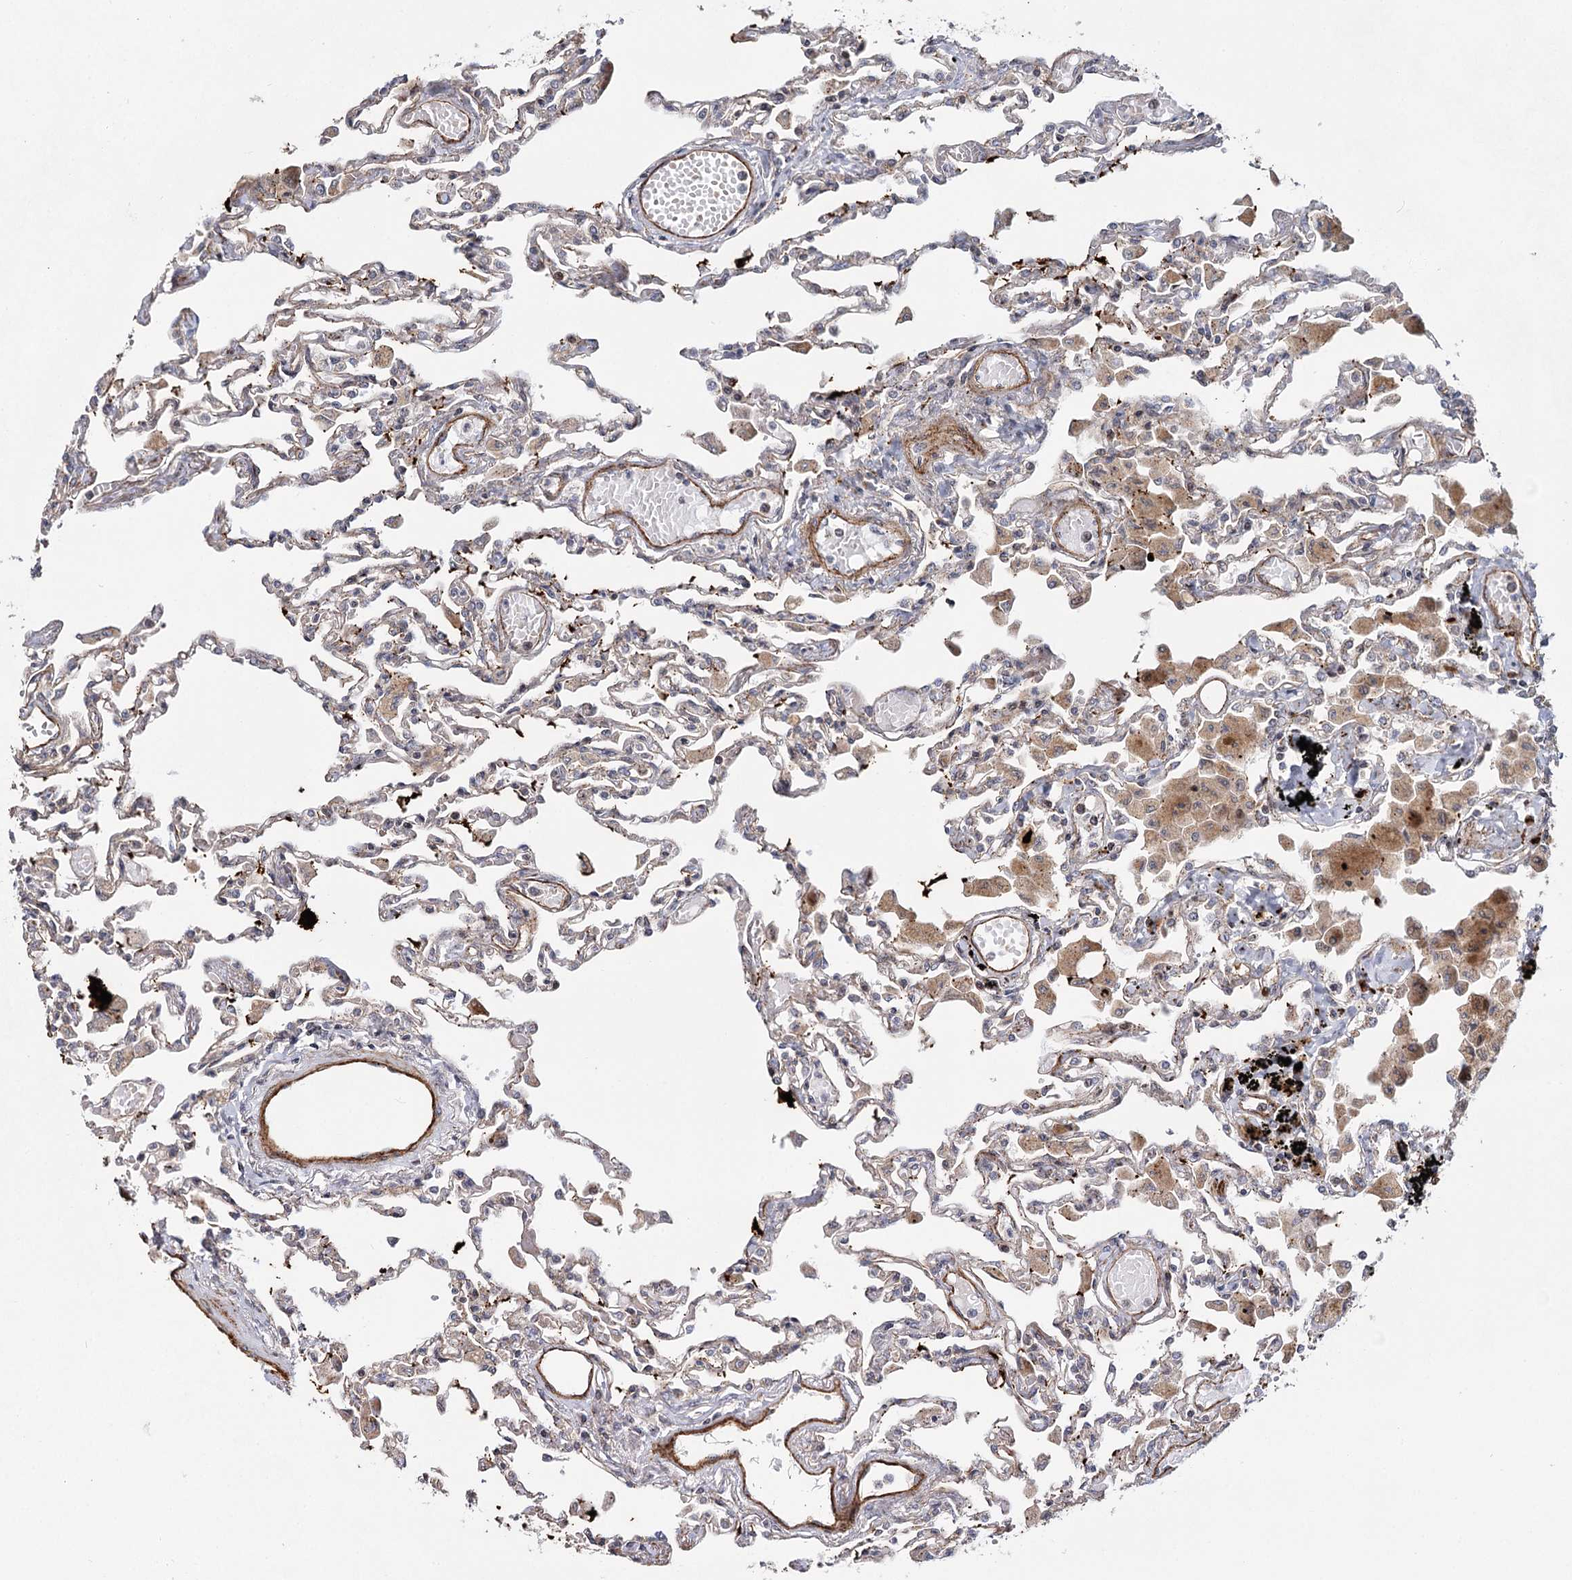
{"staining": {"intensity": "moderate", "quantity": "<25%", "location": "cytoplasmic/membranous"}, "tissue": "lung", "cell_type": "Alveolar cells", "image_type": "normal", "snomed": [{"axis": "morphology", "description": "Normal tissue, NOS"}, {"axis": "topography", "description": "Bronchus"}, {"axis": "topography", "description": "Lung"}], "caption": "Alveolar cells exhibit low levels of moderate cytoplasmic/membranous positivity in about <25% of cells in normal human lung.", "gene": "ATL2", "patient": {"sex": "female", "age": 49}}